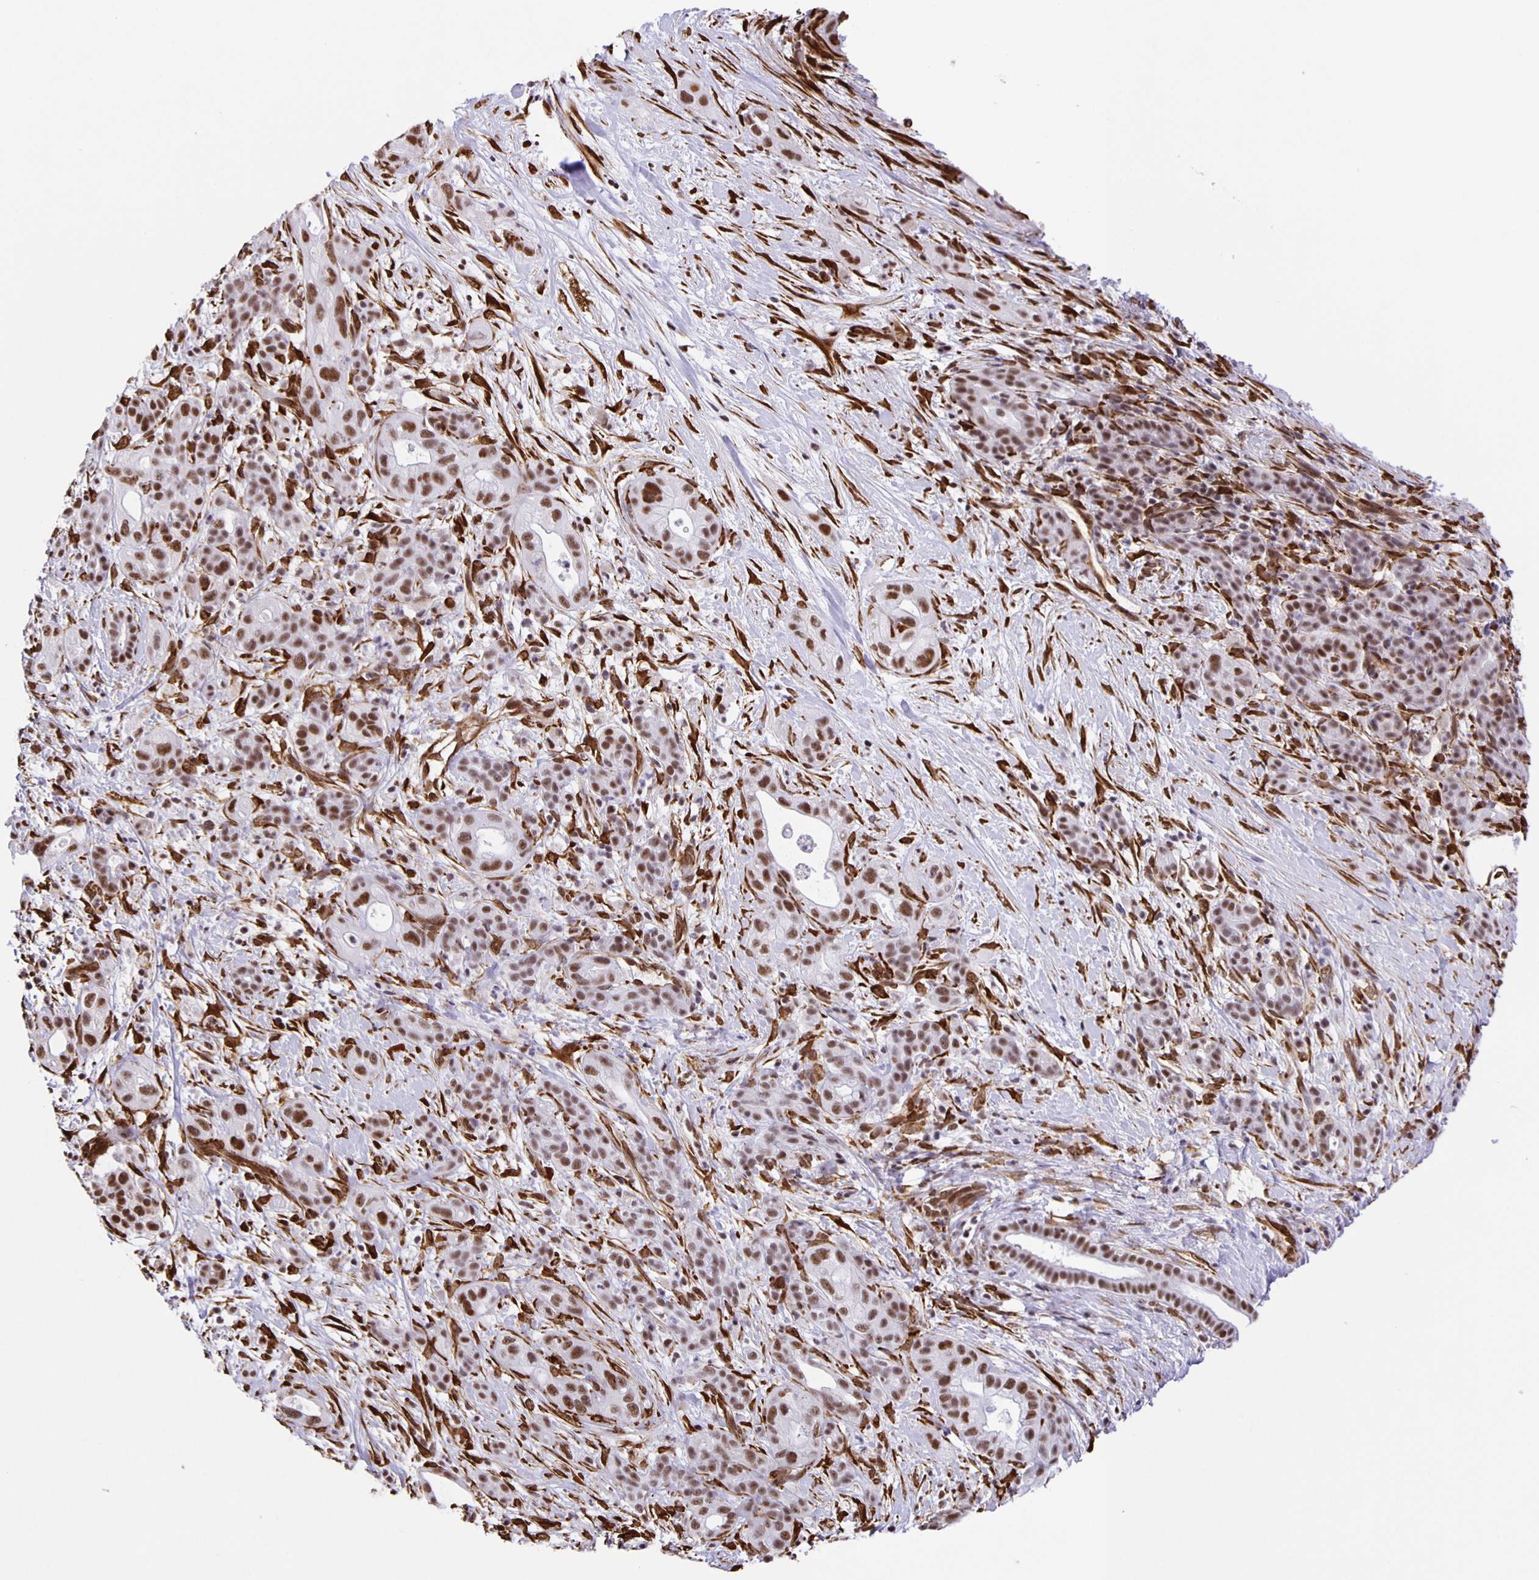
{"staining": {"intensity": "moderate", "quantity": ">75%", "location": "nuclear"}, "tissue": "pancreatic cancer", "cell_type": "Tumor cells", "image_type": "cancer", "snomed": [{"axis": "morphology", "description": "Adenocarcinoma, NOS"}, {"axis": "topography", "description": "Pancreas"}], "caption": "IHC histopathology image of neoplastic tissue: human pancreatic cancer (adenocarcinoma) stained using IHC demonstrates medium levels of moderate protein expression localized specifically in the nuclear of tumor cells, appearing as a nuclear brown color.", "gene": "ZRANB2", "patient": {"sex": "male", "age": 44}}